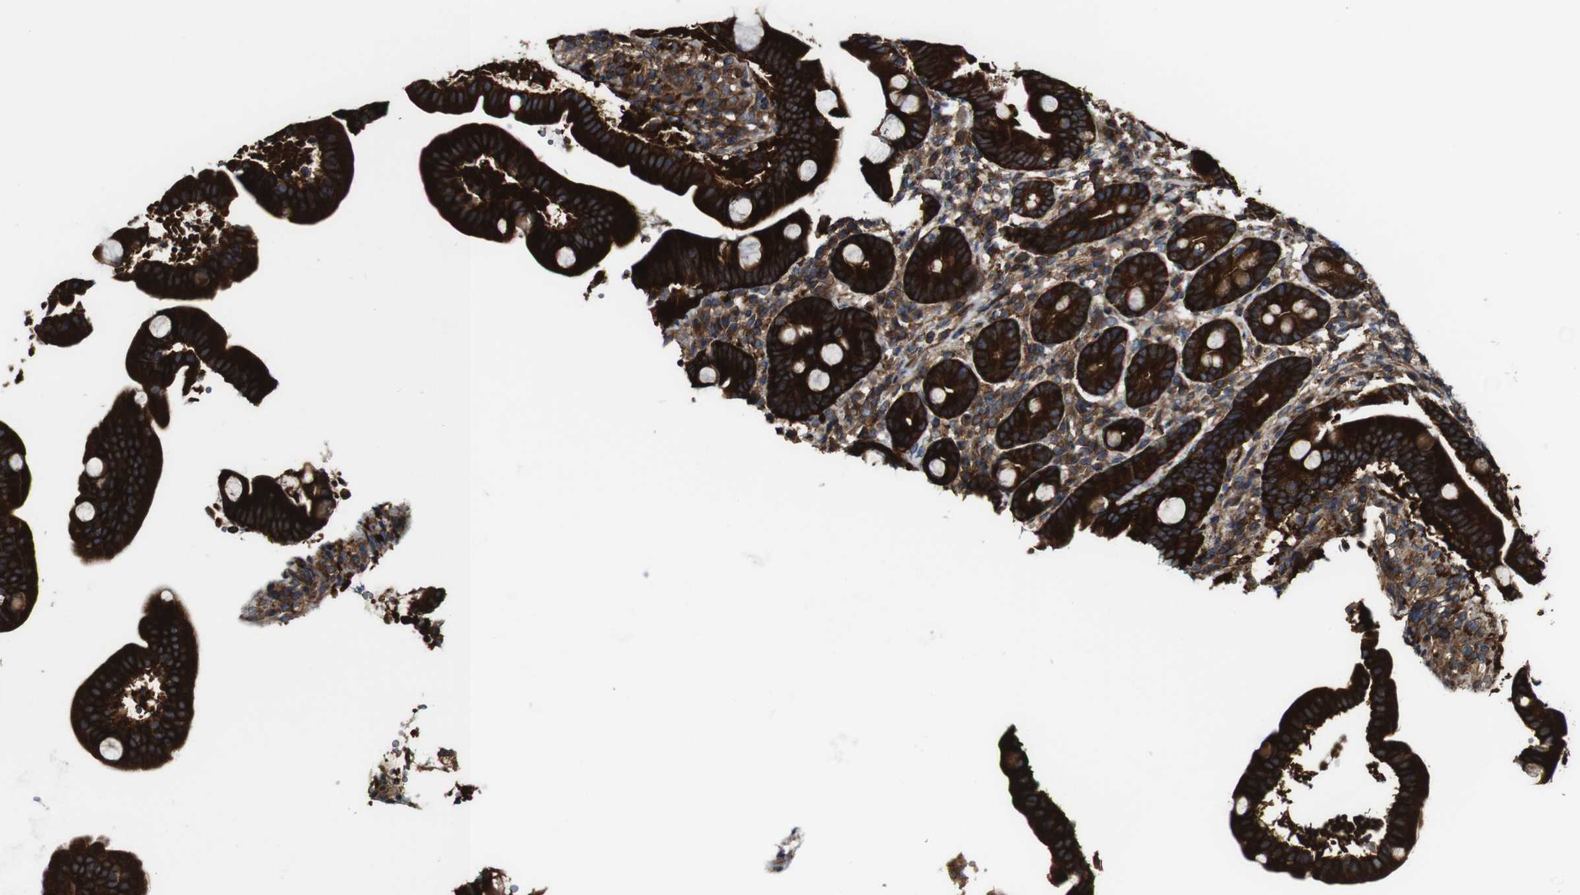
{"staining": {"intensity": "strong", "quantity": ">75%", "location": "cytoplasmic/membranous"}, "tissue": "duodenum", "cell_type": "Glandular cells", "image_type": "normal", "snomed": [{"axis": "morphology", "description": "Normal tissue, NOS"}, {"axis": "topography", "description": "Duodenum"}], "caption": "Immunohistochemistry (IHC) (DAB) staining of unremarkable human duodenum demonstrates strong cytoplasmic/membranous protein positivity in about >75% of glandular cells. (DAB = brown stain, brightfield microscopy at high magnification).", "gene": "TNIK", "patient": {"sex": "male", "age": 54}}